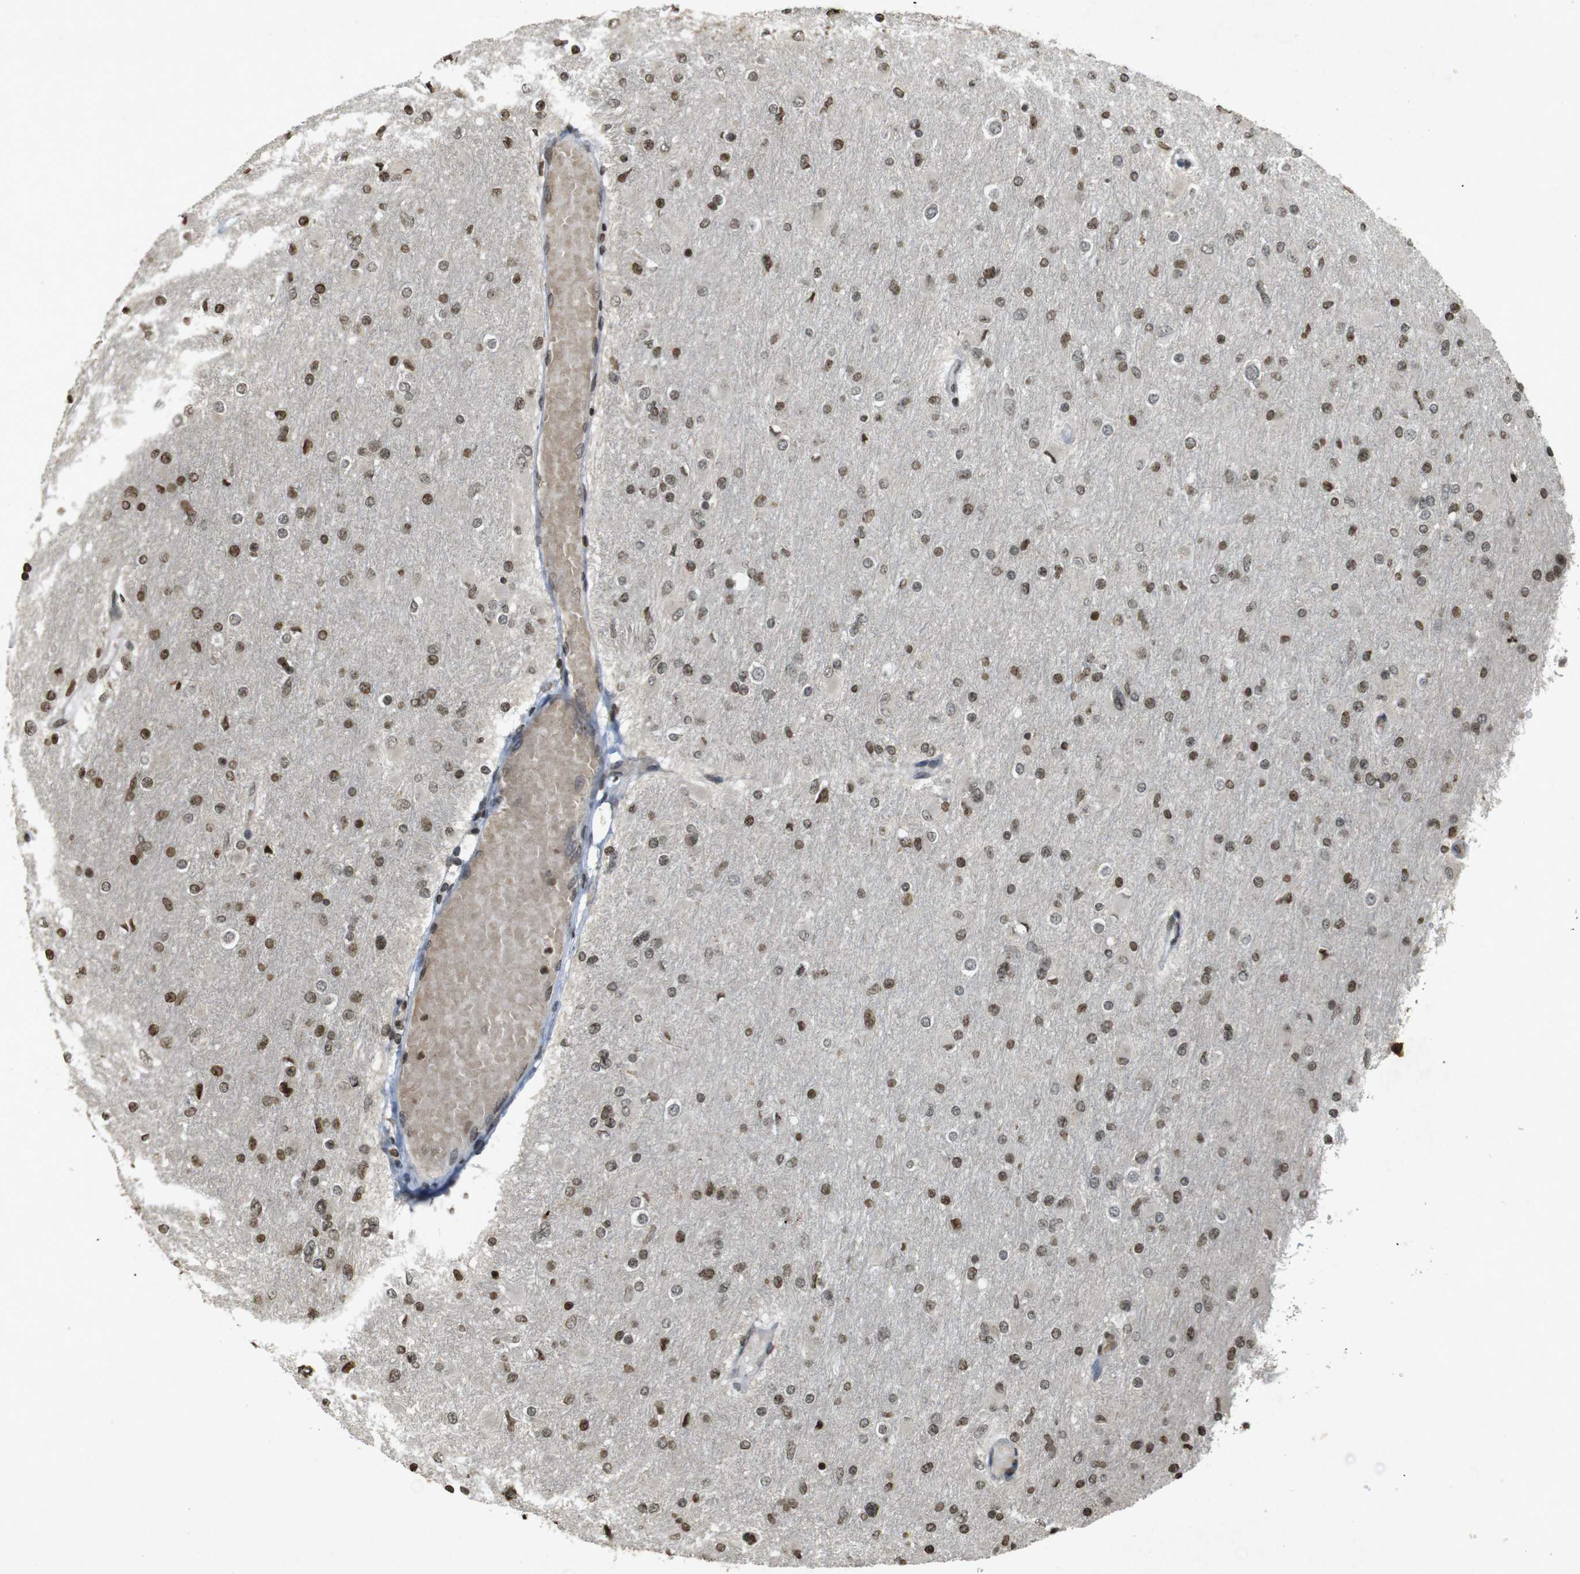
{"staining": {"intensity": "moderate", "quantity": ">75%", "location": "nuclear"}, "tissue": "glioma", "cell_type": "Tumor cells", "image_type": "cancer", "snomed": [{"axis": "morphology", "description": "Glioma, malignant, High grade"}, {"axis": "topography", "description": "Cerebral cortex"}], "caption": "This is an image of immunohistochemistry staining of glioma, which shows moderate positivity in the nuclear of tumor cells.", "gene": "ORC4", "patient": {"sex": "female", "age": 36}}